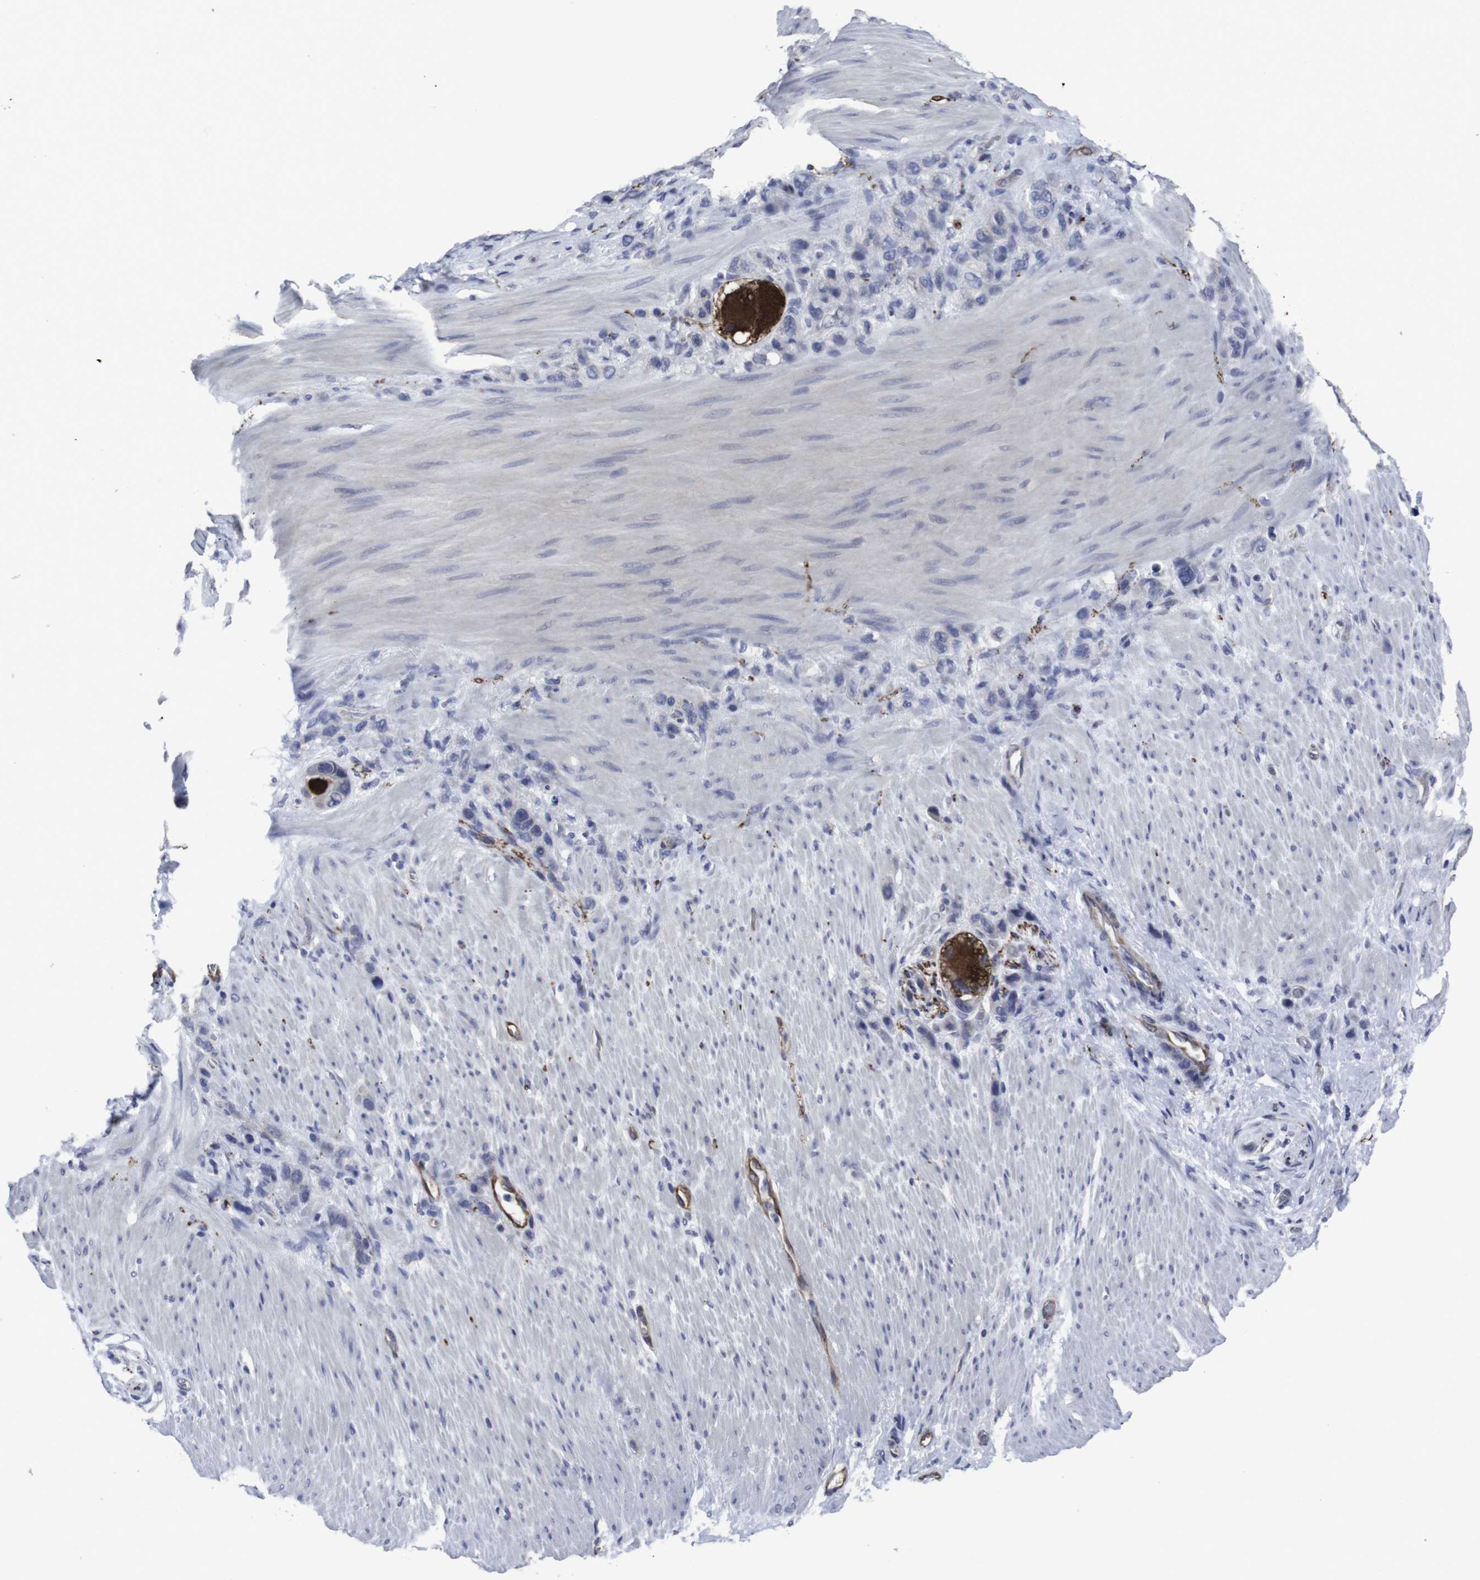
{"staining": {"intensity": "negative", "quantity": "none", "location": "none"}, "tissue": "stomach cancer", "cell_type": "Tumor cells", "image_type": "cancer", "snomed": [{"axis": "morphology", "description": "Adenocarcinoma, NOS"}, {"axis": "morphology", "description": "Adenocarcinoma, High grade"}, {"axis": "topography", "description": "Stomach, upper"}, {"axis": "topography", "description": "Stomach, lower"}], "caption": "Immunohistochemistry histopathology image of neoplastic tissue: adenocarcinoma (stomach) stained with DAB demonstrates no significant protein expression in tumor cells.", "gene": "SNCG", "patient": {"sex": "female", "age": 65}}